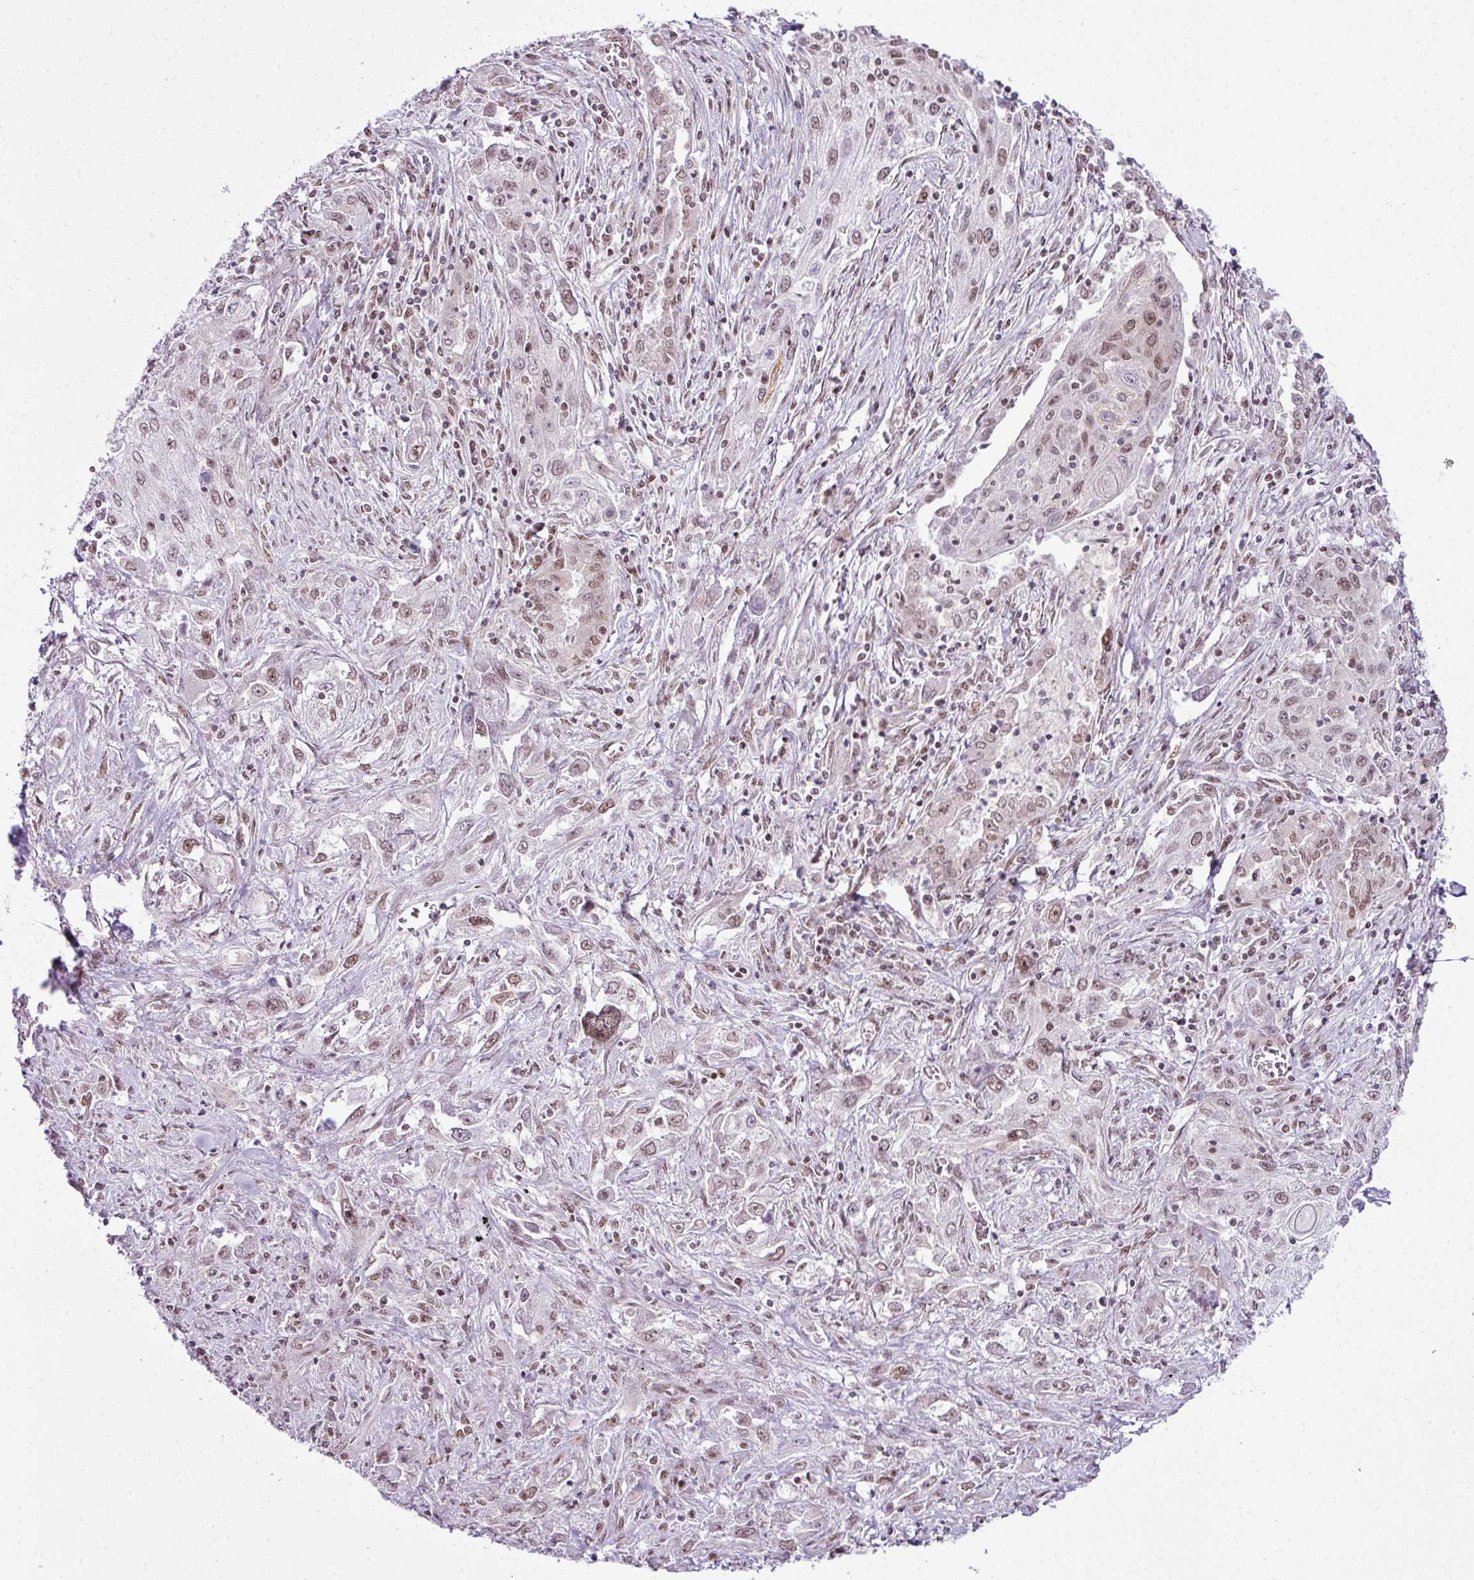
{"staining": {"intensity": "moderate", "quantity": "25%-75%", "location": "nuclear"}, "tissue": "lung cancer", "cell_type": "Tumor cells", "image_type": "cancer", "snomed": [{"axis": "morphology", "description": "Squamous cell carcinoma, NOS"}, {"axis": "topography", "description": "Lung"}], "caption": "Immunohistochemical staining of lung cancer (squamous cell carcinoma) reveals moderate nuclear protein expression in approximately 25%-75% of tumor cells.", "gene": "ARL6IP4", "patient": {"sex": "female", "age": 69}}